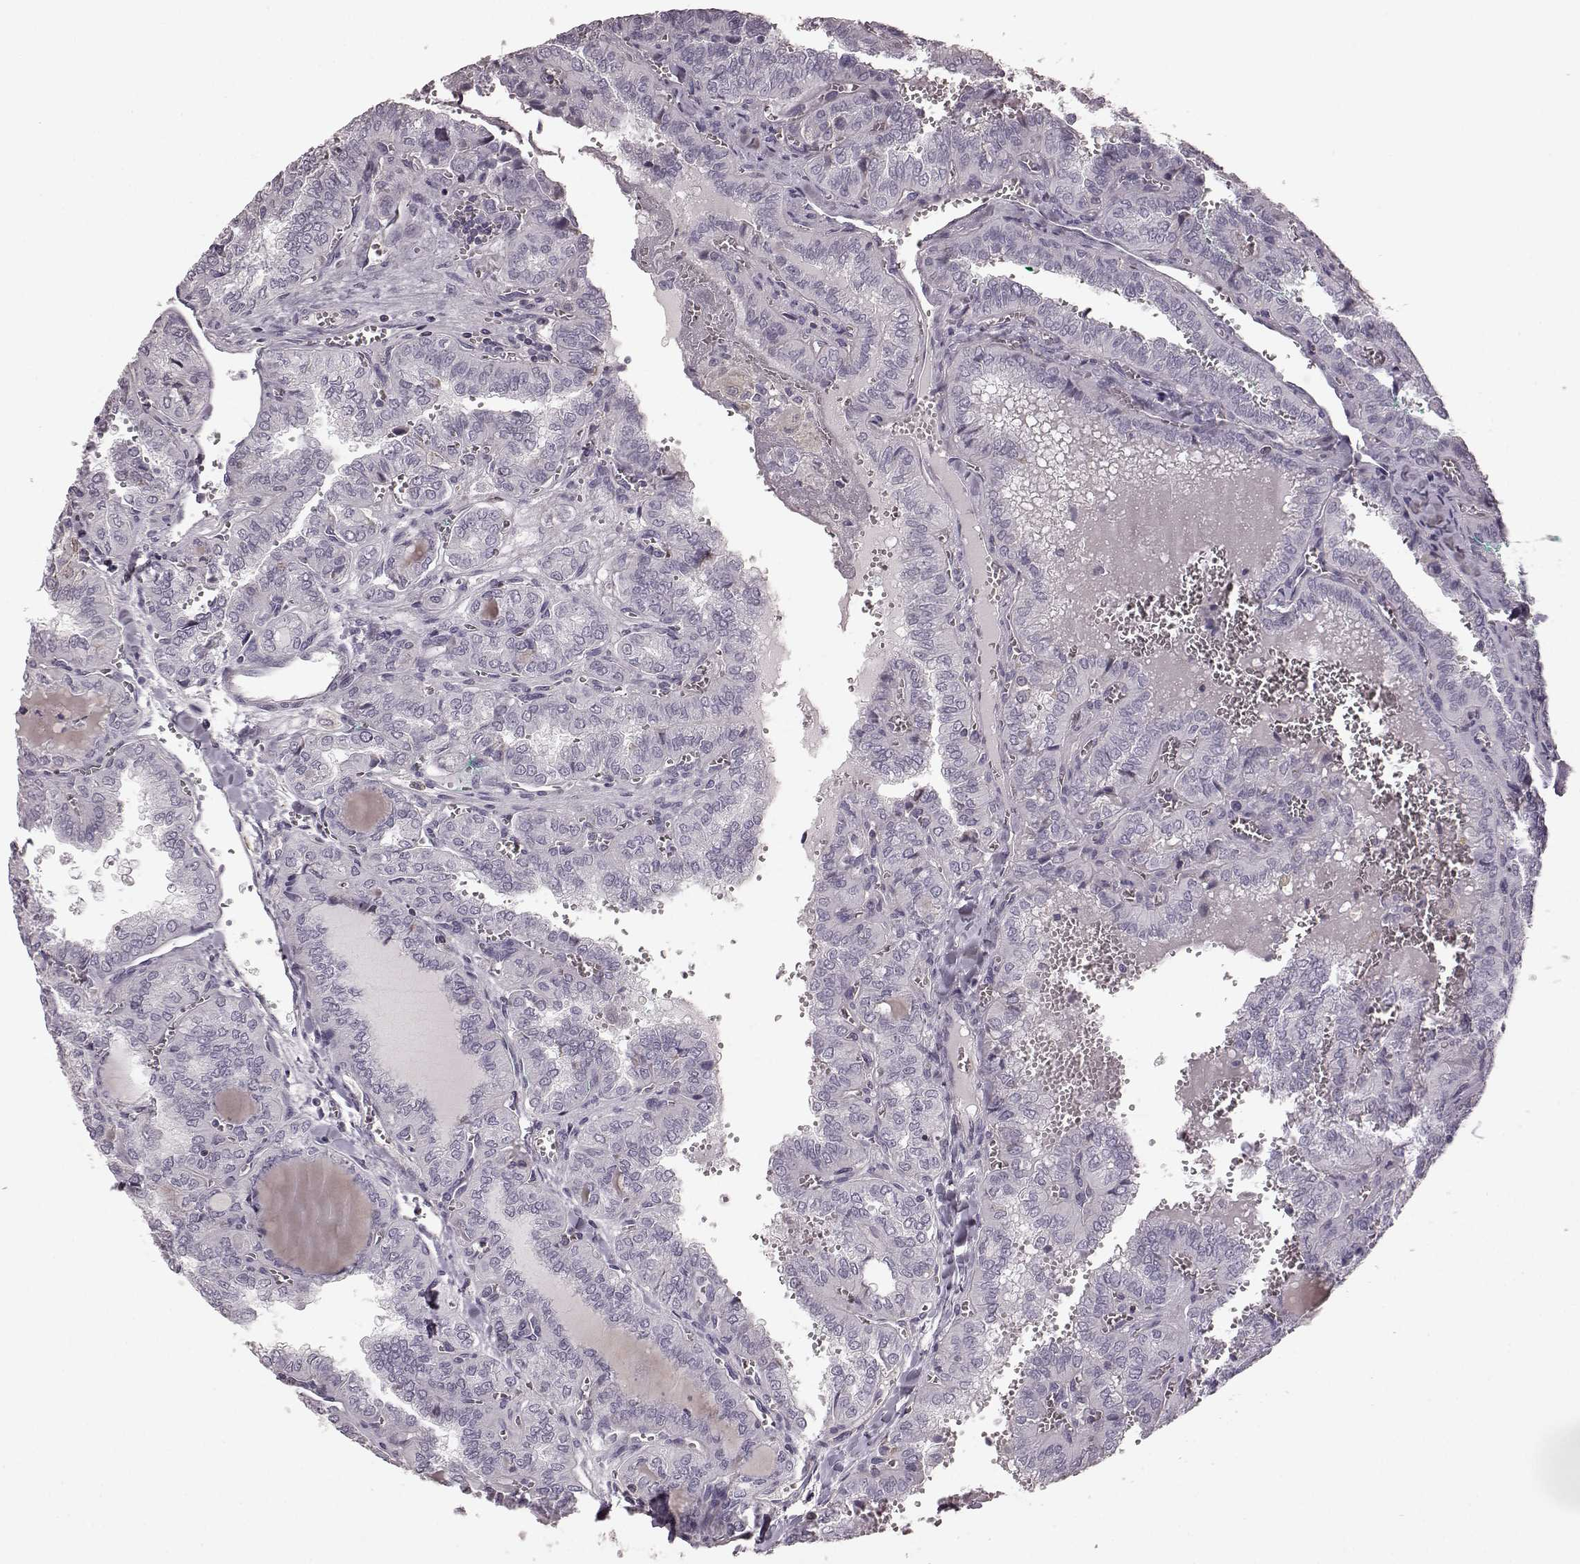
{"staining": {"intensity": "negative", "quantity": "none", "location": "none"}, "tissue": "thyroid cancer", "cell_type": "Tumor cells", "image_type": "cancer", "snomed": [{"axis": "morphology", "description": "Papillary adenocarcinoma, NOS"}, {"axis": "topography", "description": "Thyroid gland"}], "caption": "Human thyroid cancer (papillary adenocarcinoma) stained for a protein using IHC reveals no positivity in tumor cells.", "gene": "PDCD1", "patient": {"sex": "female", "age": 41}}